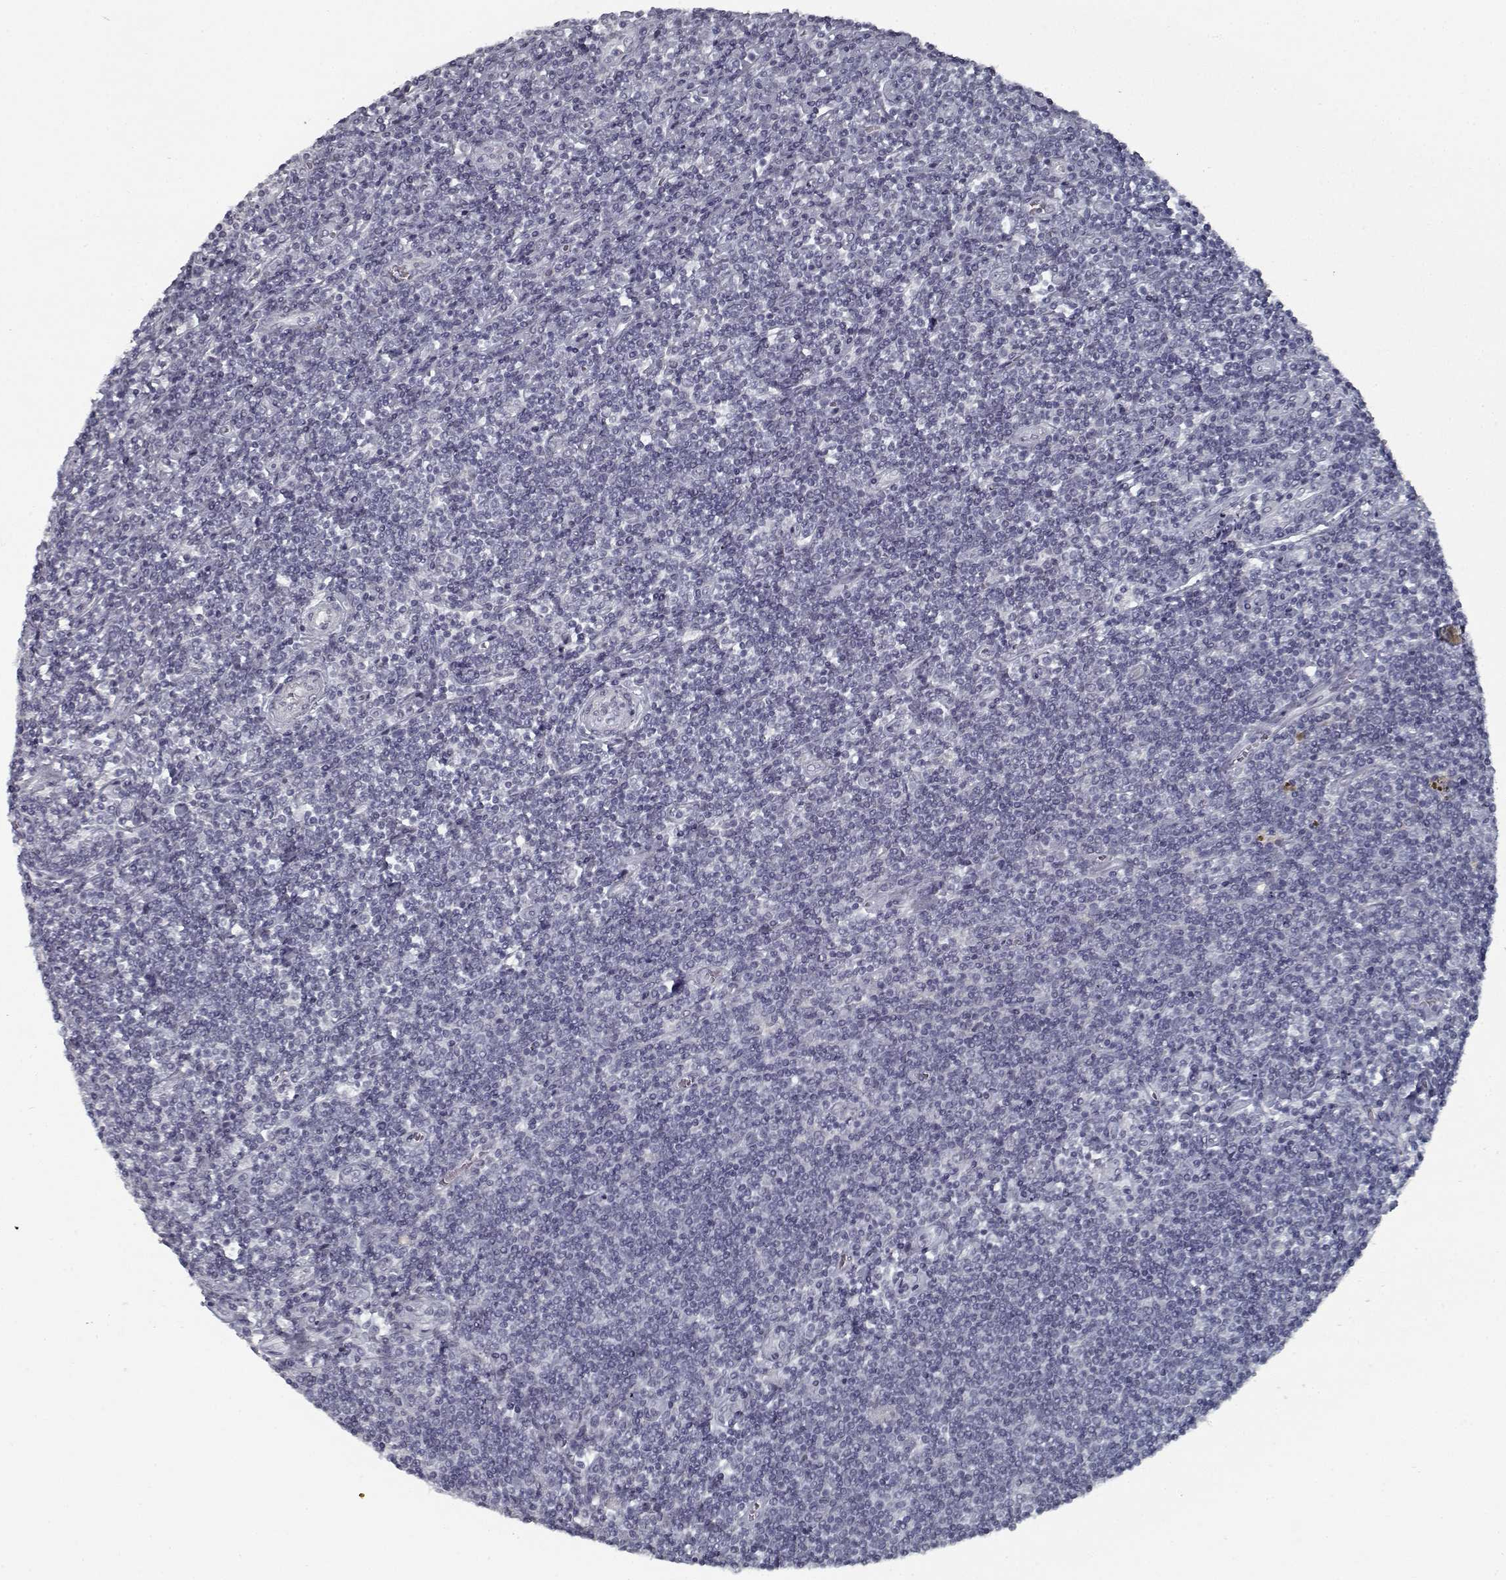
{"staining": {"intensity": "negative", "quantity": "none", "location": "none"}, "tissue": "lymphoma", "cell_type": "Tumor cells", "image_type": "cancer", "snomed": [{"axis": "morphology", "description": "Hodgkin's disease, NOS"}, {"axis": "topography", "description": "Lymph node"}], "caption": "Tumor cells show no significant protein expression in lymphoma.", "gene": "GAD2", "patient": {"sex": "male", "age": 40}}